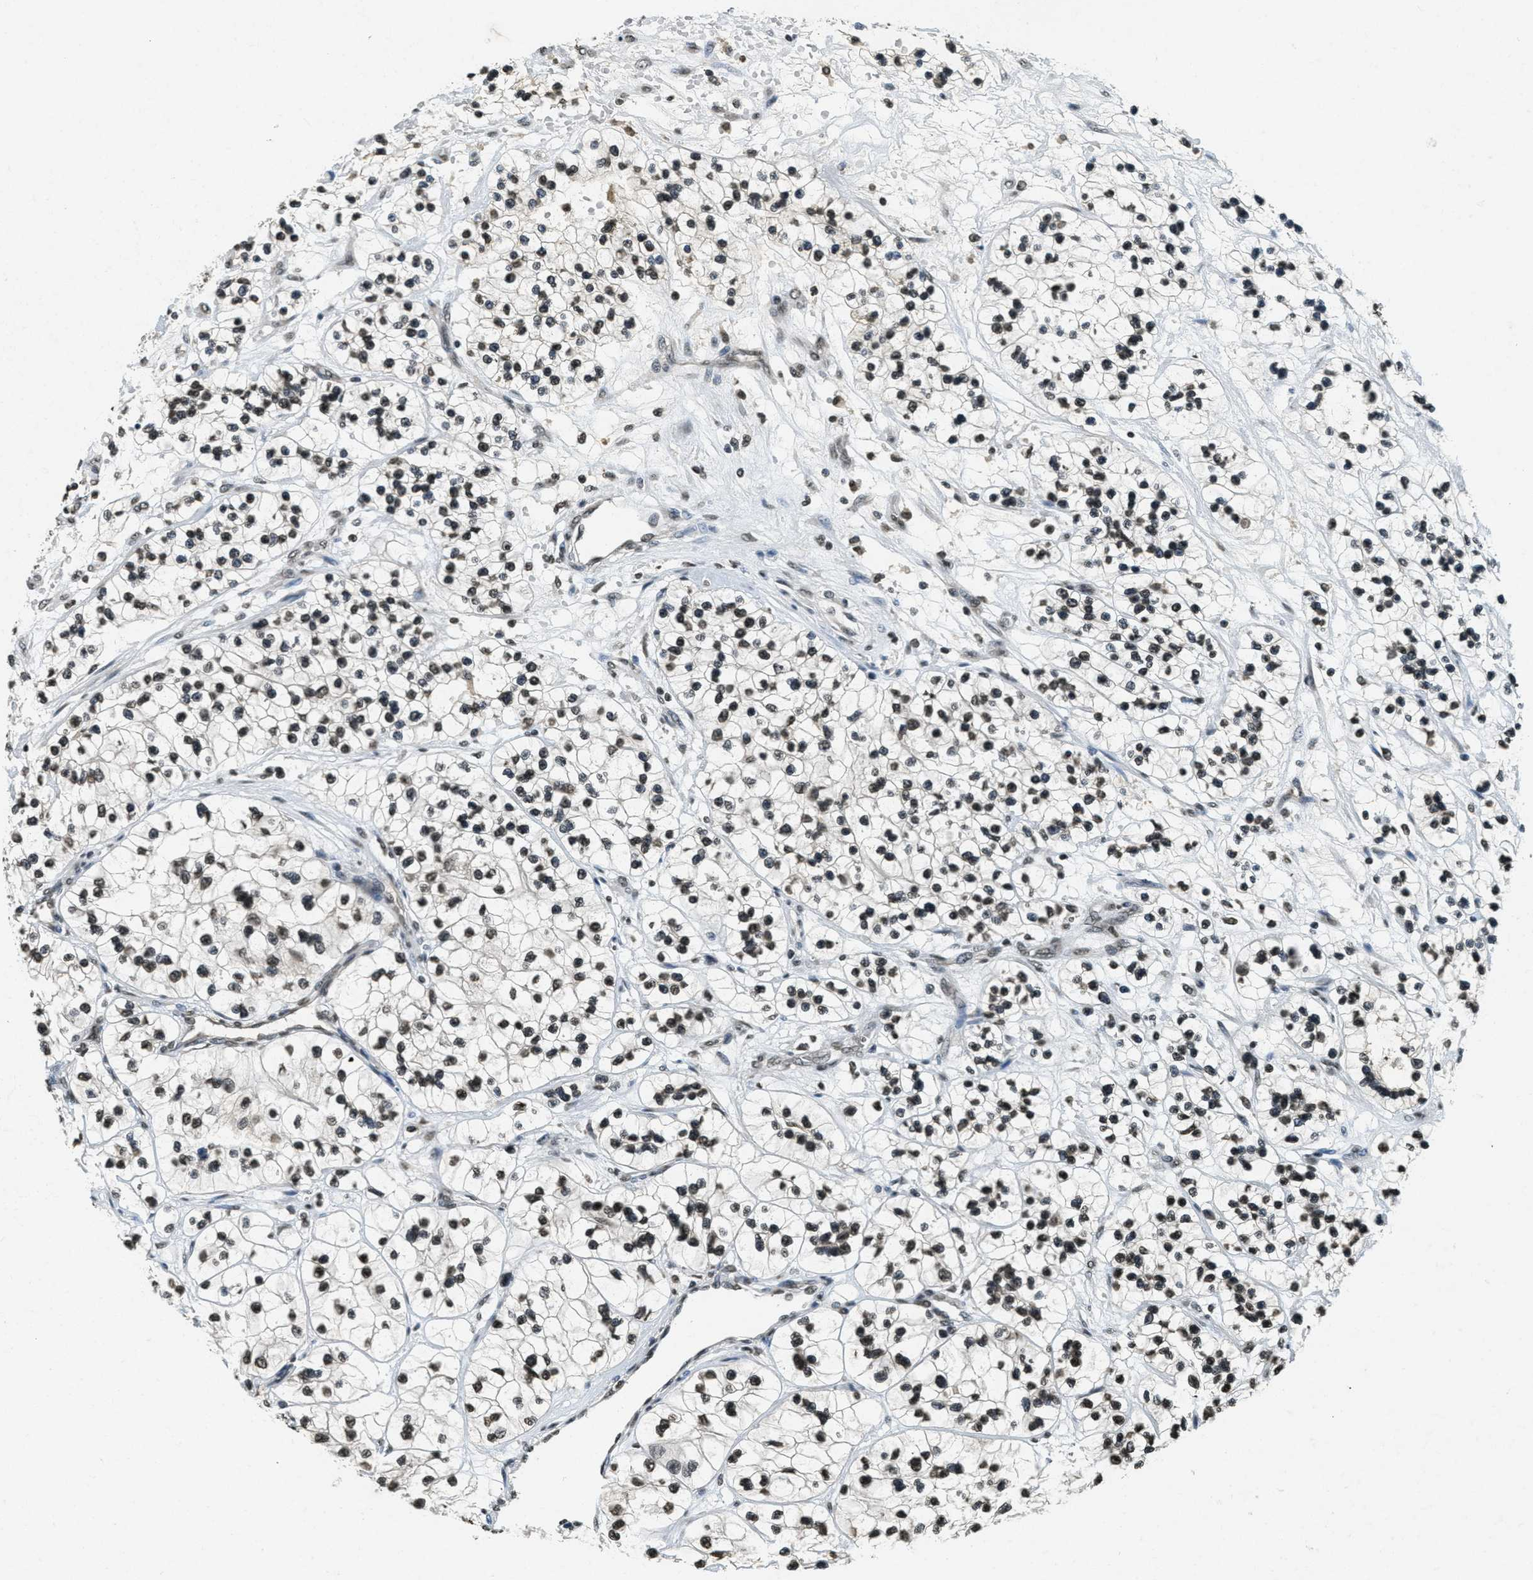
{"staining": {"intensity": "moderate", "quantity": ">75%", "location": "nuclear"}, "tissue": "renal cancer", "cell_type": "Tumor cells", "image_type": "cancer", "snomed": [{"axis": "morphology", "description": "Adenocarcinoma, NOS"}, {"axis": "topography", "description": "Kidney"}], "caption": "This is a photomicrograph of IHC staining of renal cancer, which shows moderate positivity in the nuclear of tumor cells.", "gene": "LDB2", "patient": {"sex": "female", "age": 57}}